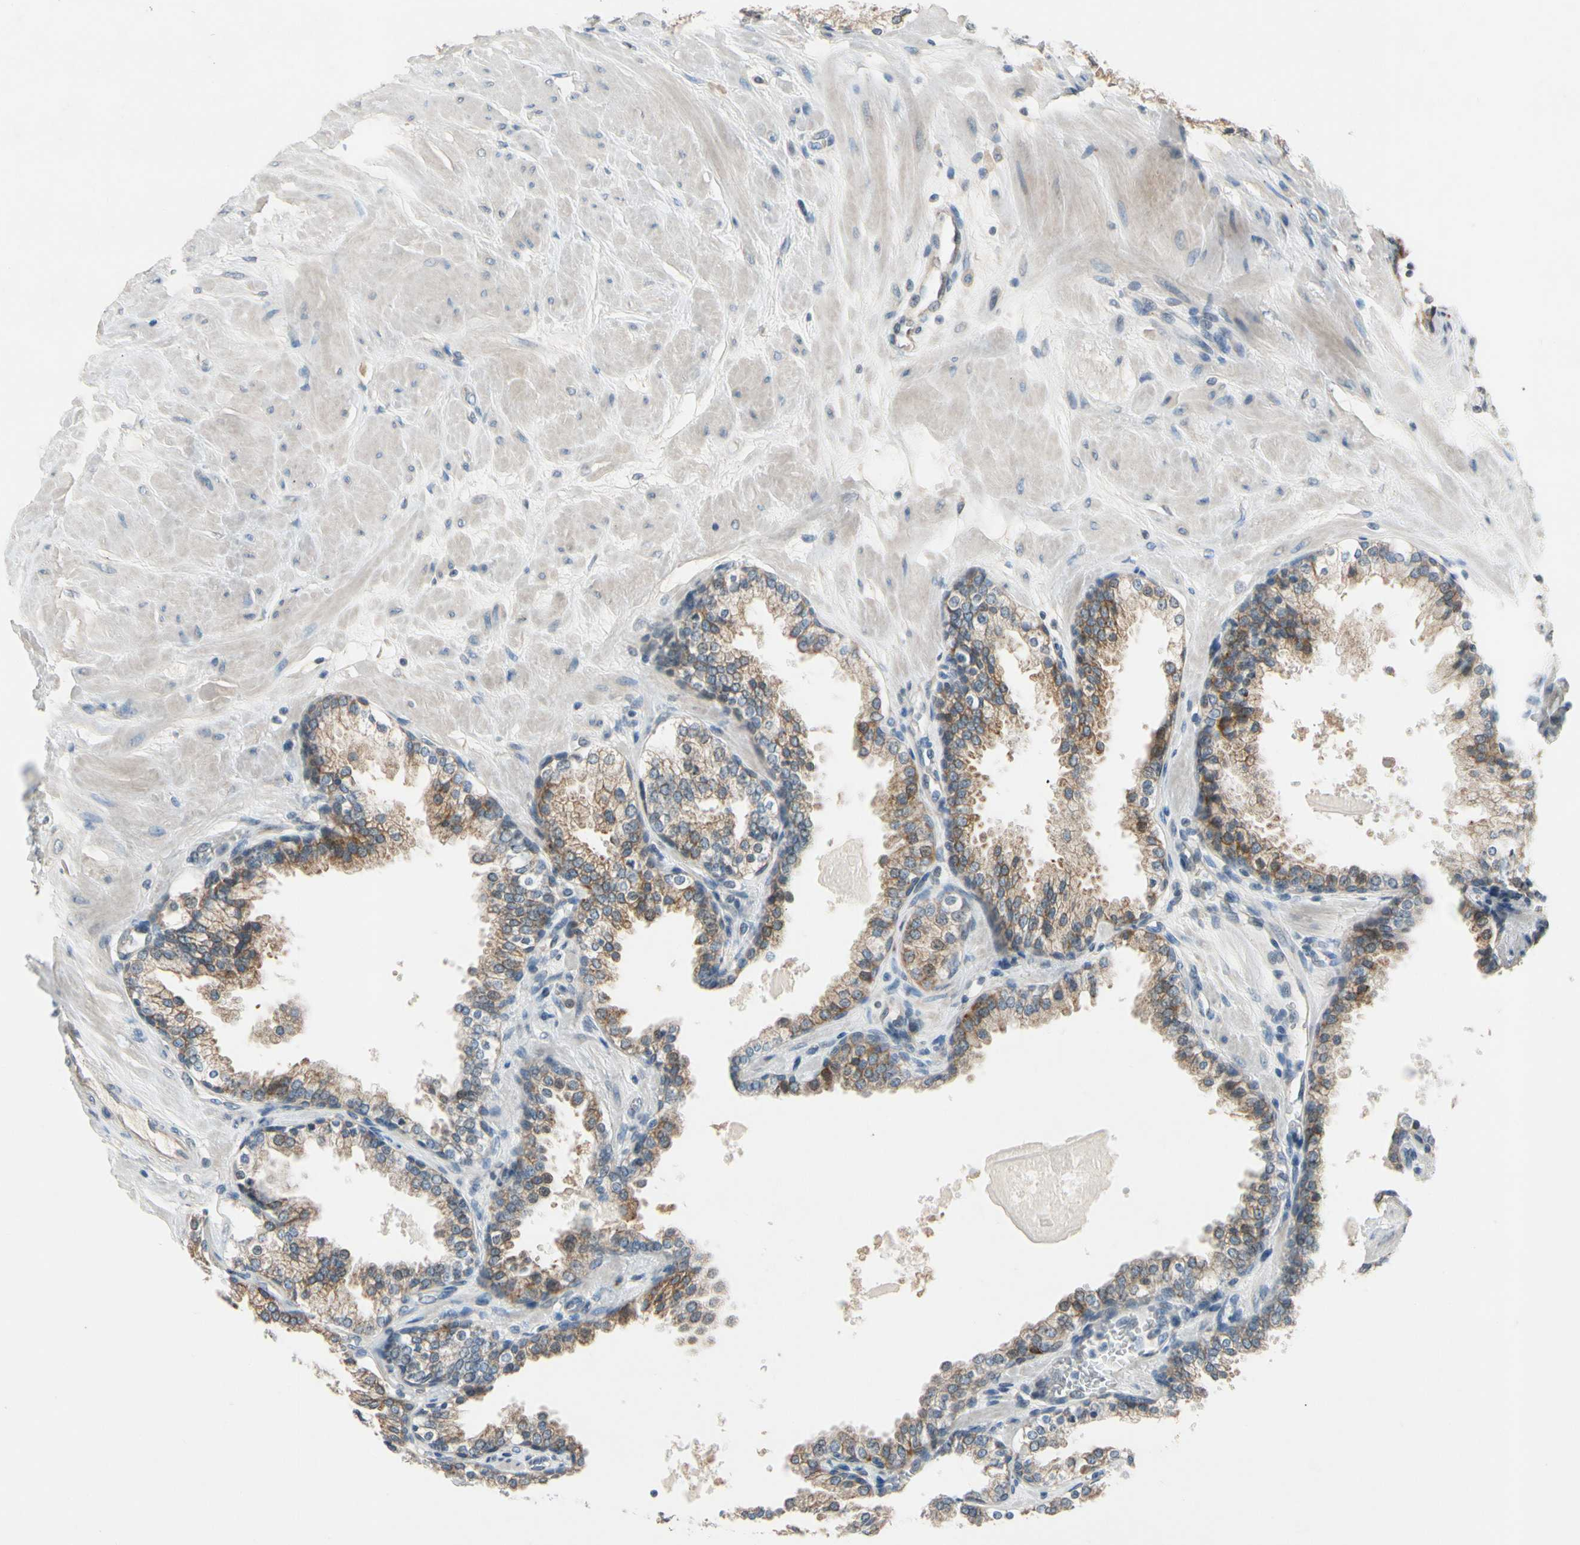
{"staining": {"intensity": "moderate", "quantity": ">75%", "location": "cytoplasmic/membranous"}, "tissue": "prostate", "cell_type": "Glandular cells", "image_type": "normal", "snomed": [{"axis": "morphology", "description": "Normal tissue, NOS"}, {"axis": "topography", "description": "Prostate"}], "caption": "Approximately >75% of glandular cells in unremarkable human prostate reveal moderate cytoplasmic/membranous protein positivity as visualized by brown immunohistochemical staining.", "gene": "PIP5K1B", "patient": {"sex": "male", "age": 51}}